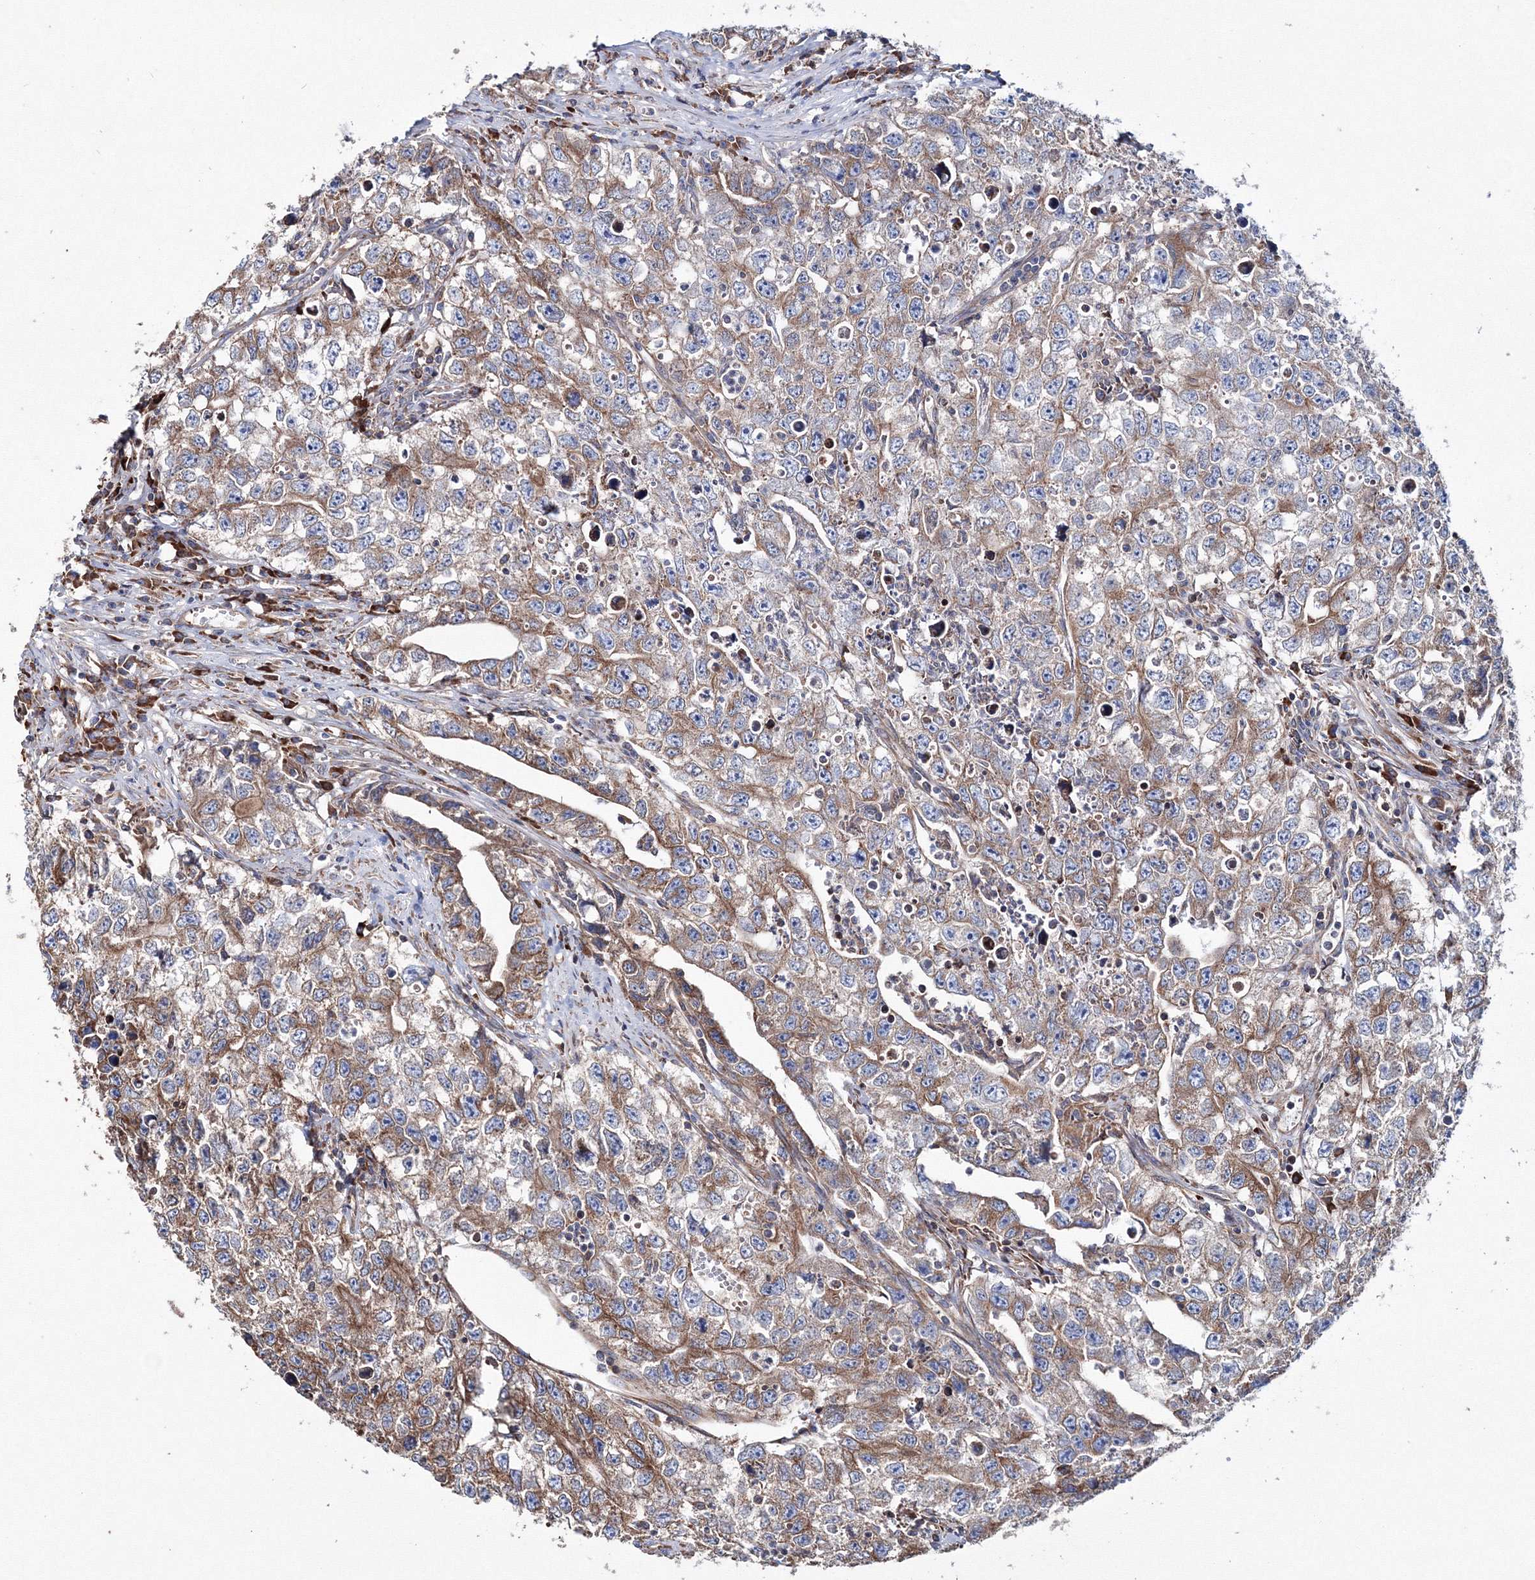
{"staining": {"intensity": "moderate", "quantity": "25%-75%", "location": "cytoplasmic/membranous"}, "tissue": "testis cancer", "cell_type": "Tumor cells", "image_type": "cancer", "snomed": [{"axis": "morphology", "description": "Seminoma, NOS"}, {"axis": "morphology", "description": "Carcinoma, Embryonal, NOS"}, {"axis": "topography", "description": "Testis"}], "caption": "A micrograph of human testis cancer (embryonal carcinoma) stained for a protein reveals moderate cytoplasmic/membranous brown staining in tumor cells. Nuclei are stained in blue.", "gene": "VPS8", "patient": {"sex": "male", "age": 43}}